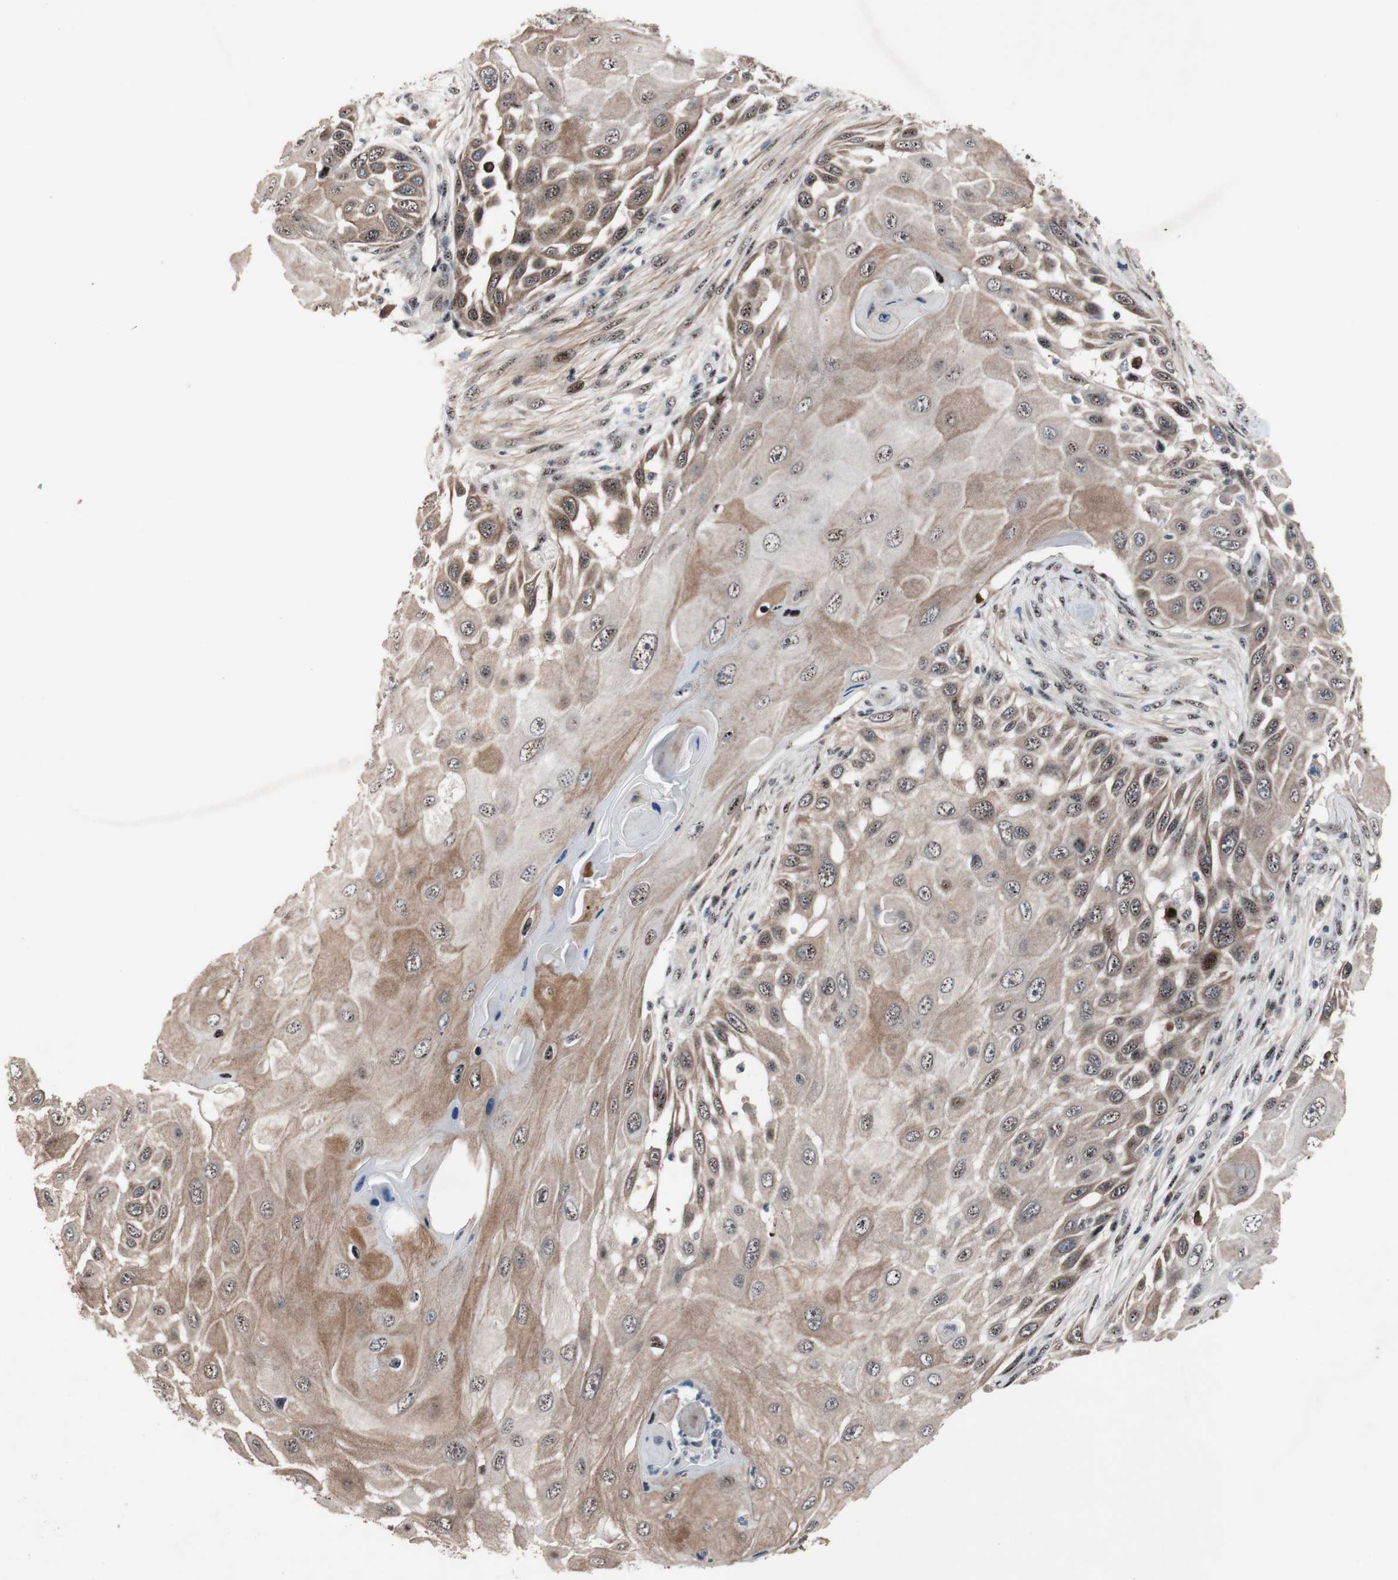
{"staining": {"intensity": "moderate", "quantity": ">75%", "location": "cytoplasmic/membranous,nuclear"}, "tissue": "skin cancer", "cell_type": "Tumor cells", "image_type": "cancer", "snomed": [{"axis": "morphology", "description": "Squamous cell carcinoma, NOS"}, {"axis": "topography", "description": "Skin"}], "caption": "Skin squamous cell carcinoma stained for a protein reveals moderate cytoplasmic/membranous and nuclear positivity in tumor cells.", "gene": "SOX7", "patient": {"sex": "female", "age": 44}}